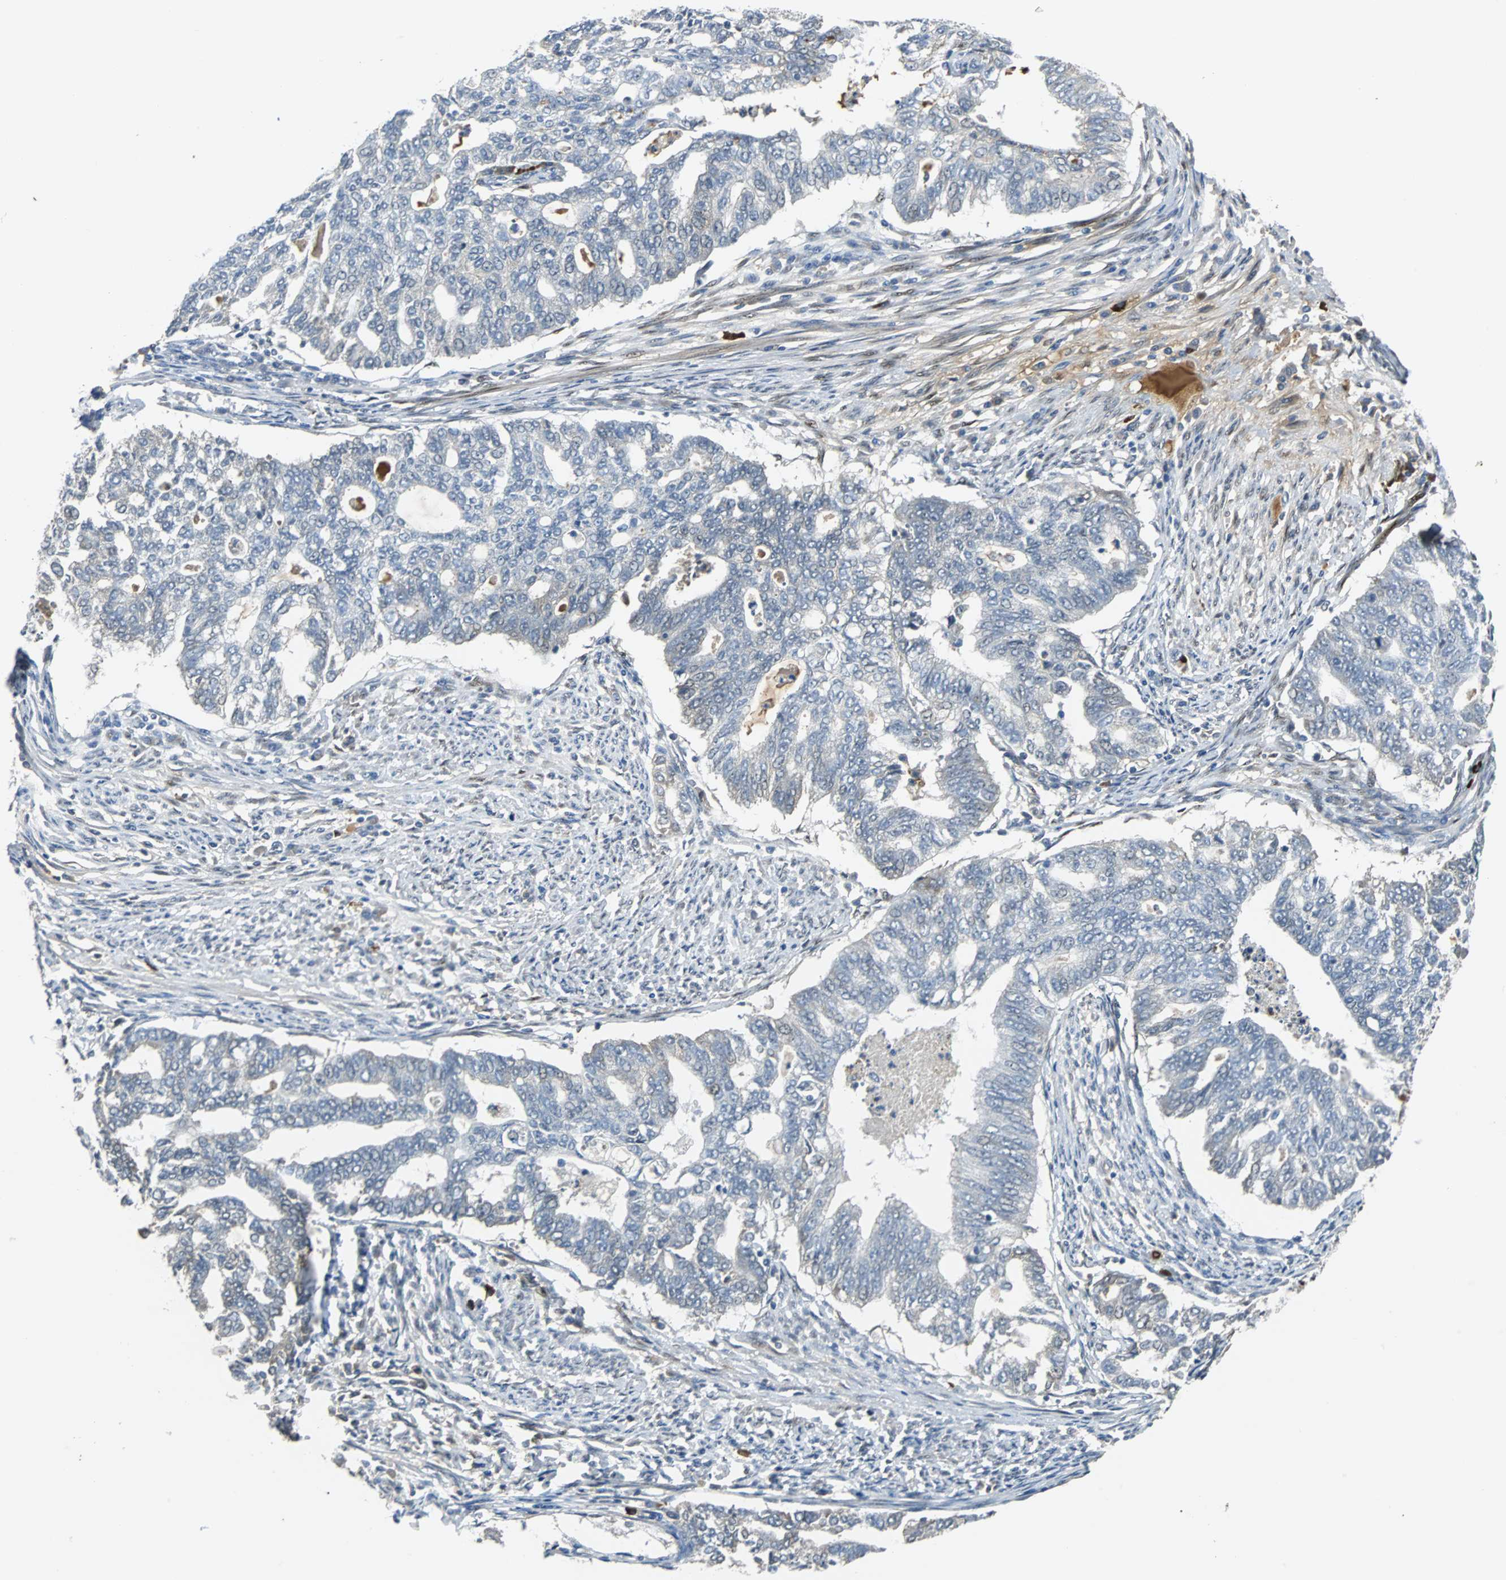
{"staining": {"intensity": "weak", "quantity": "<25%", "location": "nuclear"}, "tissue": "endometrial cancer", "cell_type": "Tumor cells", "image_type": "cancer", "snomed": [{"axis": "morphology", "description": "Adenocarcinoma, NOS"}, {"axis": "topography", "description": "Endometrium"}], "caption": "Adenocarcinoma (endometrial) stained for a protein using immunohistochemistry displays no staining tumor cells.", "gene": "FHL2", "patient": {"sex": "female", "age": 79}}